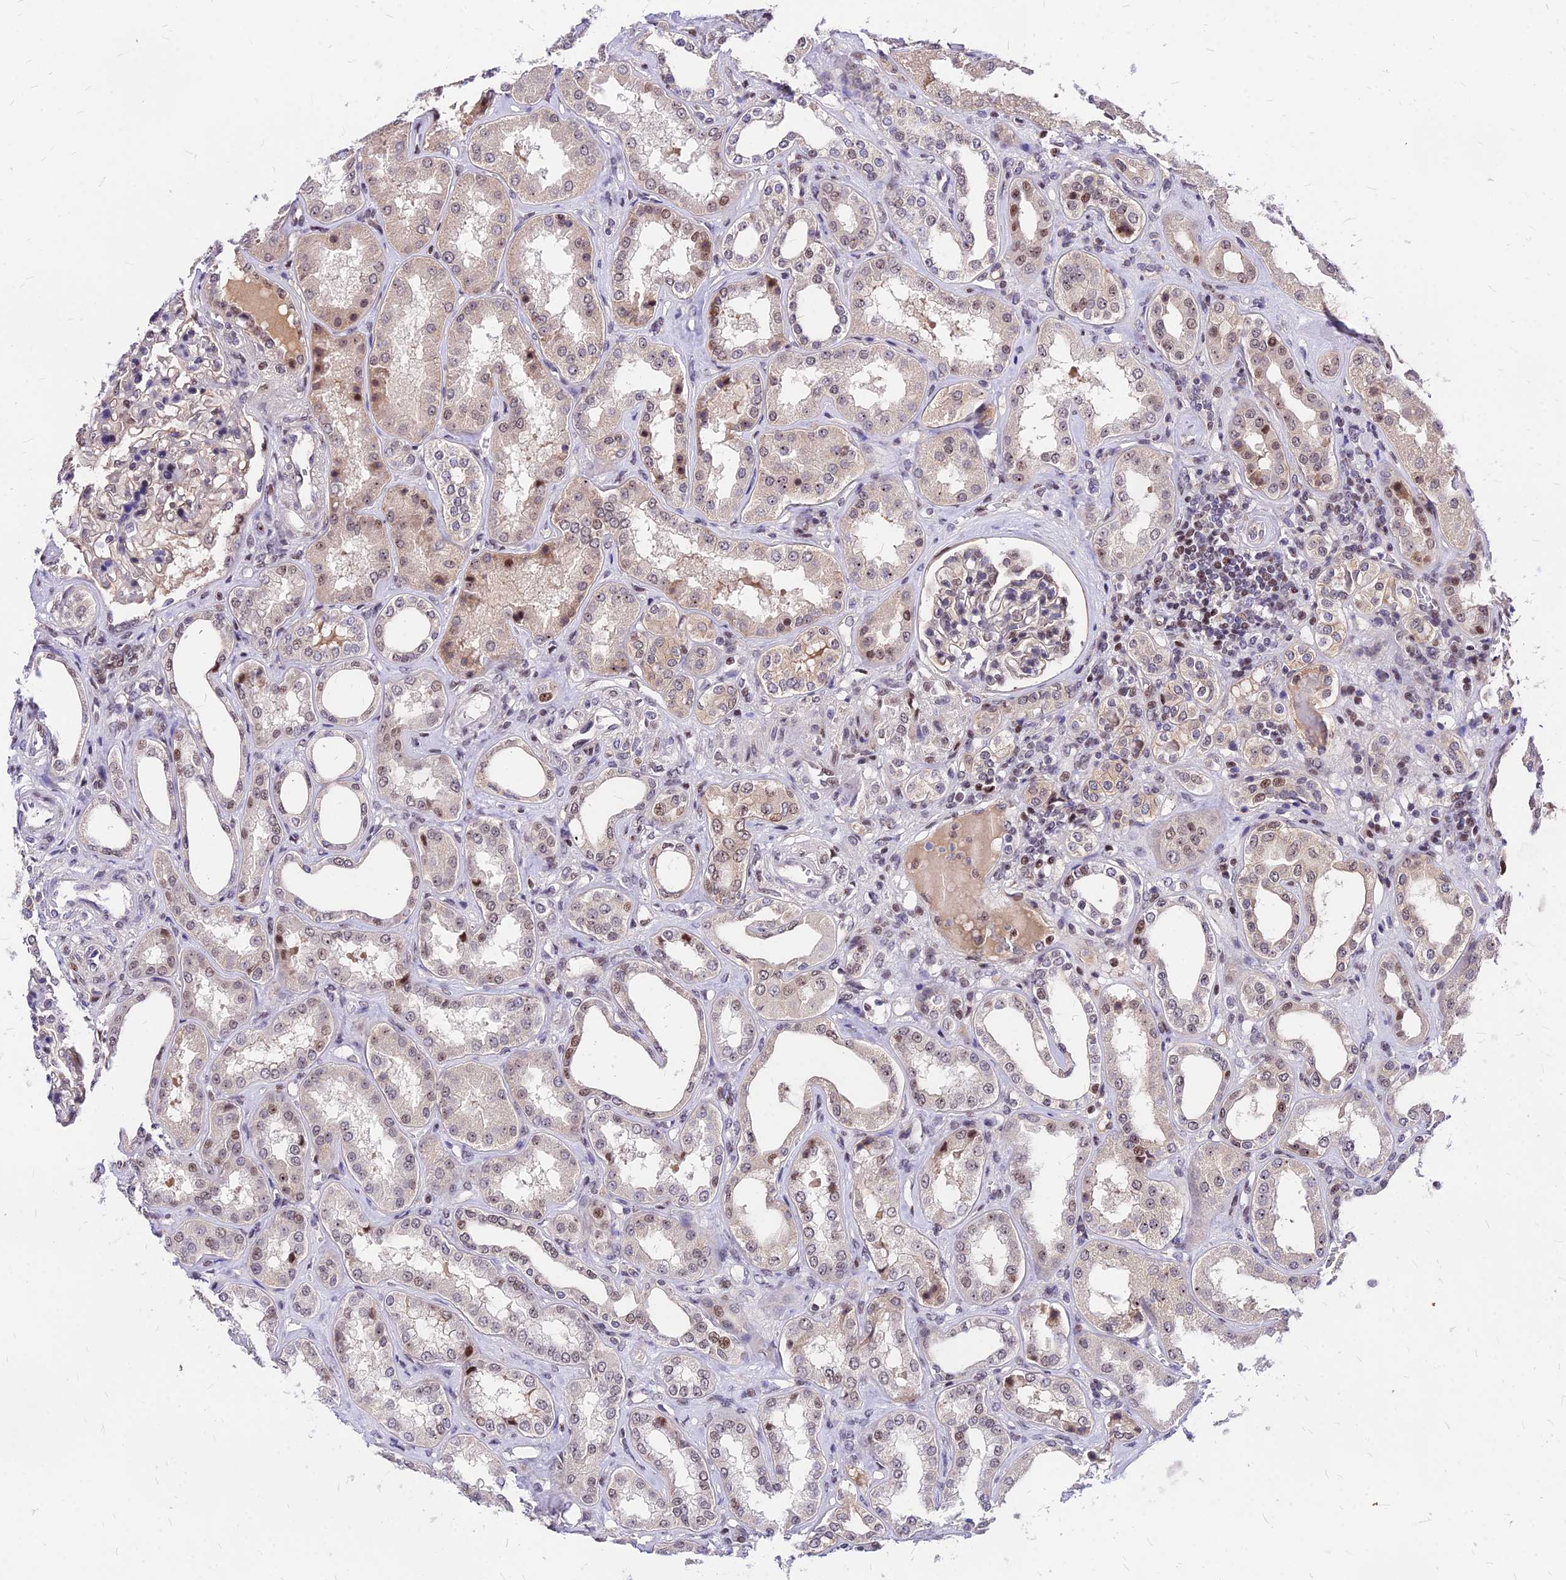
{"staining": {"intensity": "moderate", "quantity": "<25%", "location": "nuclear"}, "tissue": "kidney", "cell_type": "Cells in glomeruli", "image_type": "normal", "snomed": [{"axis": "morphology", "description": "Normal tissue, NOS"}, {"axis": "topography", "description": "Kidney"}], "caption": "This is a histology image of IHC staining of unremarkable kidney, which shows moderate staining in the nuclear of cells in glomeruli.", "gene": "DDX55", "patient": {"sex": "female", "age": 56}}